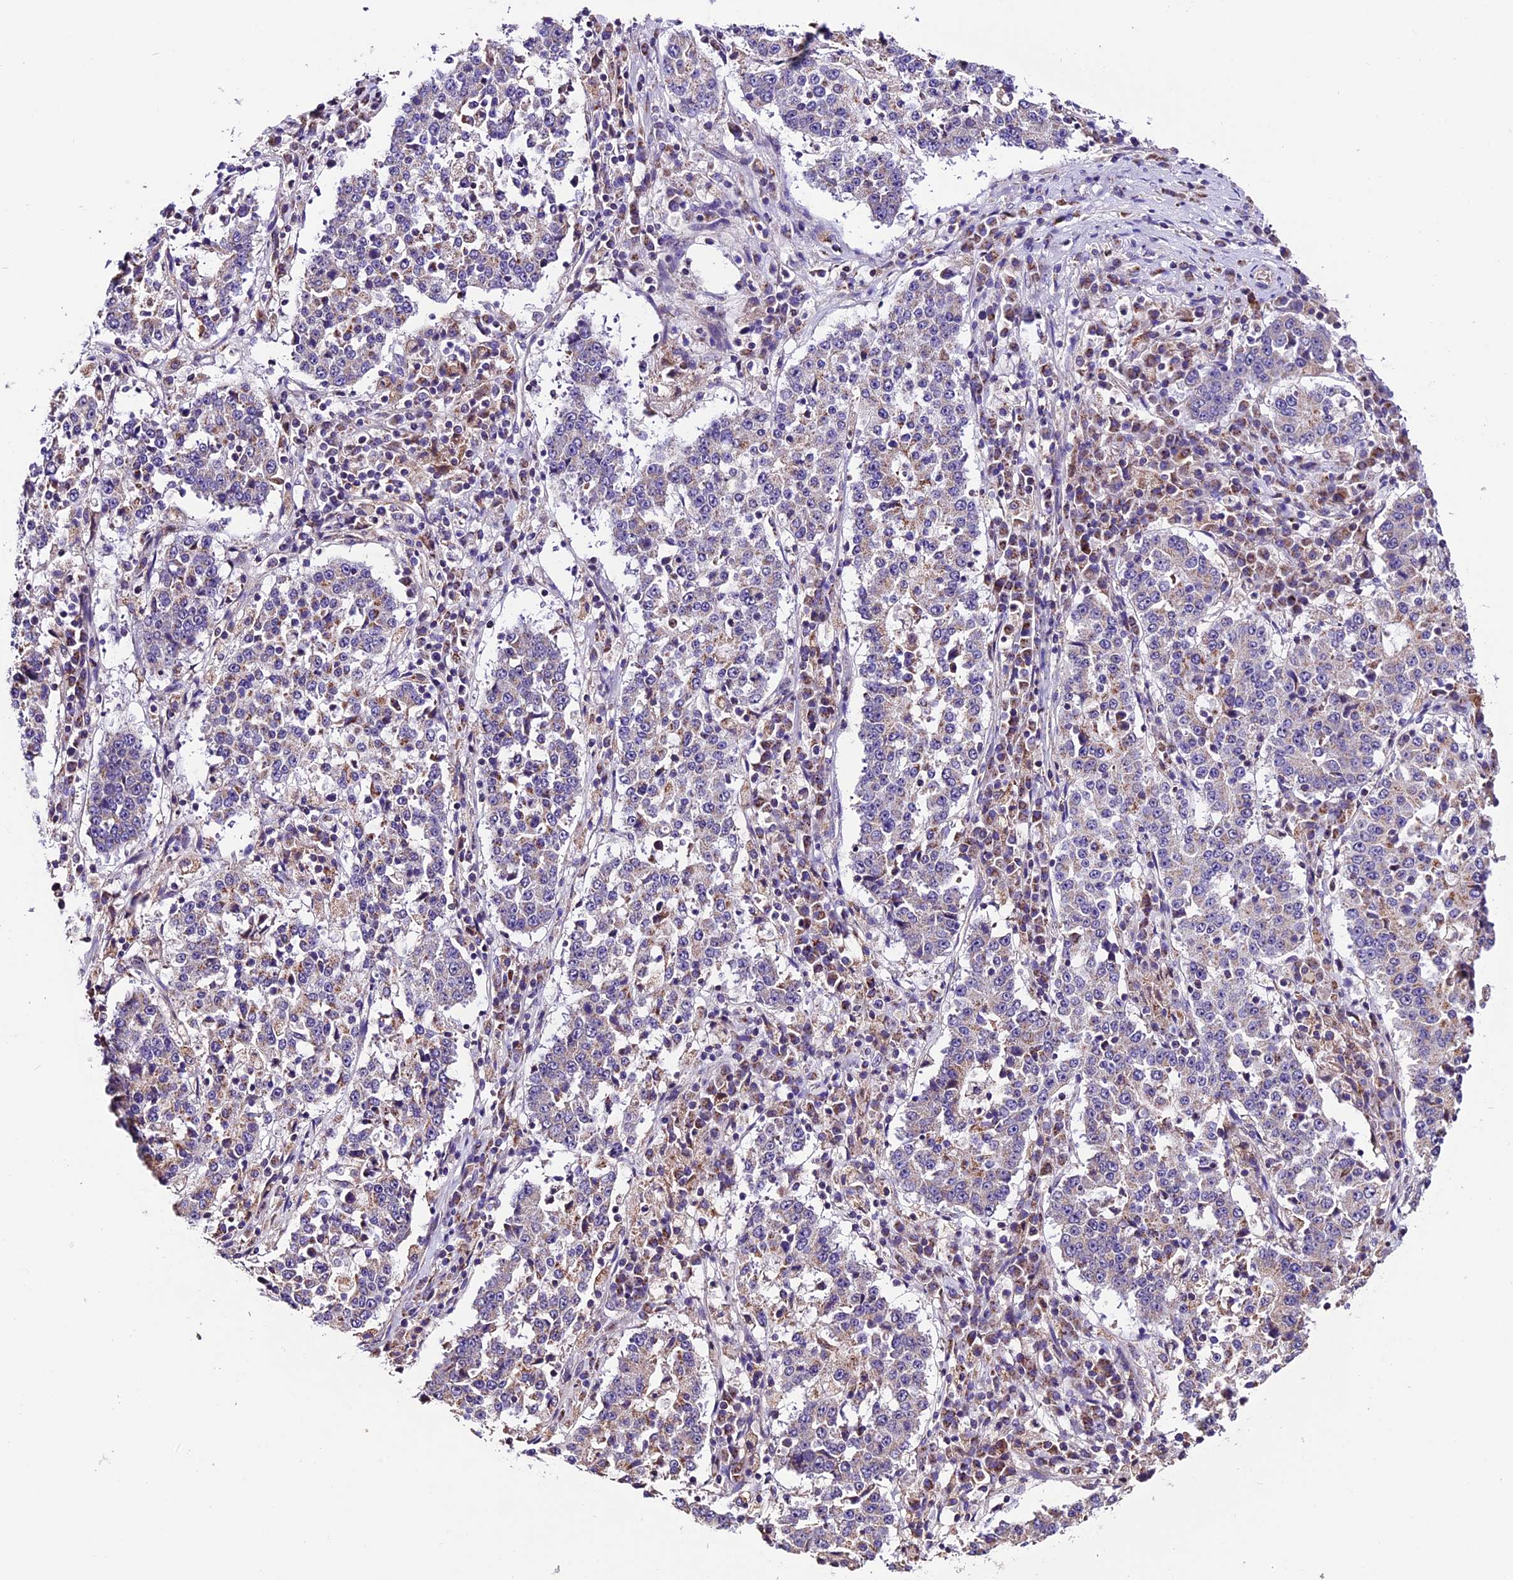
{"staining": {"intensity": "negative", "quantity": "none", "location": "none"}, "tissue": "stomach cancer", "cell_type": "Tumor cells", "image_type": "cancer", "snomed": [{"axis": "morphology", "description": "Adenocarcinoma, NOS"}, {"axis": "topography", "description": "Stomach"}], "caption": "DAB immunohistochemical staining of stomach cancer shows no significant staining in tumor cells. The staining is performed using DAB brown chromogen with nuclei counter-stained in using hematoxylin.", "gene": "DDX28", "patient": {"sex": "male", "age": 59}}